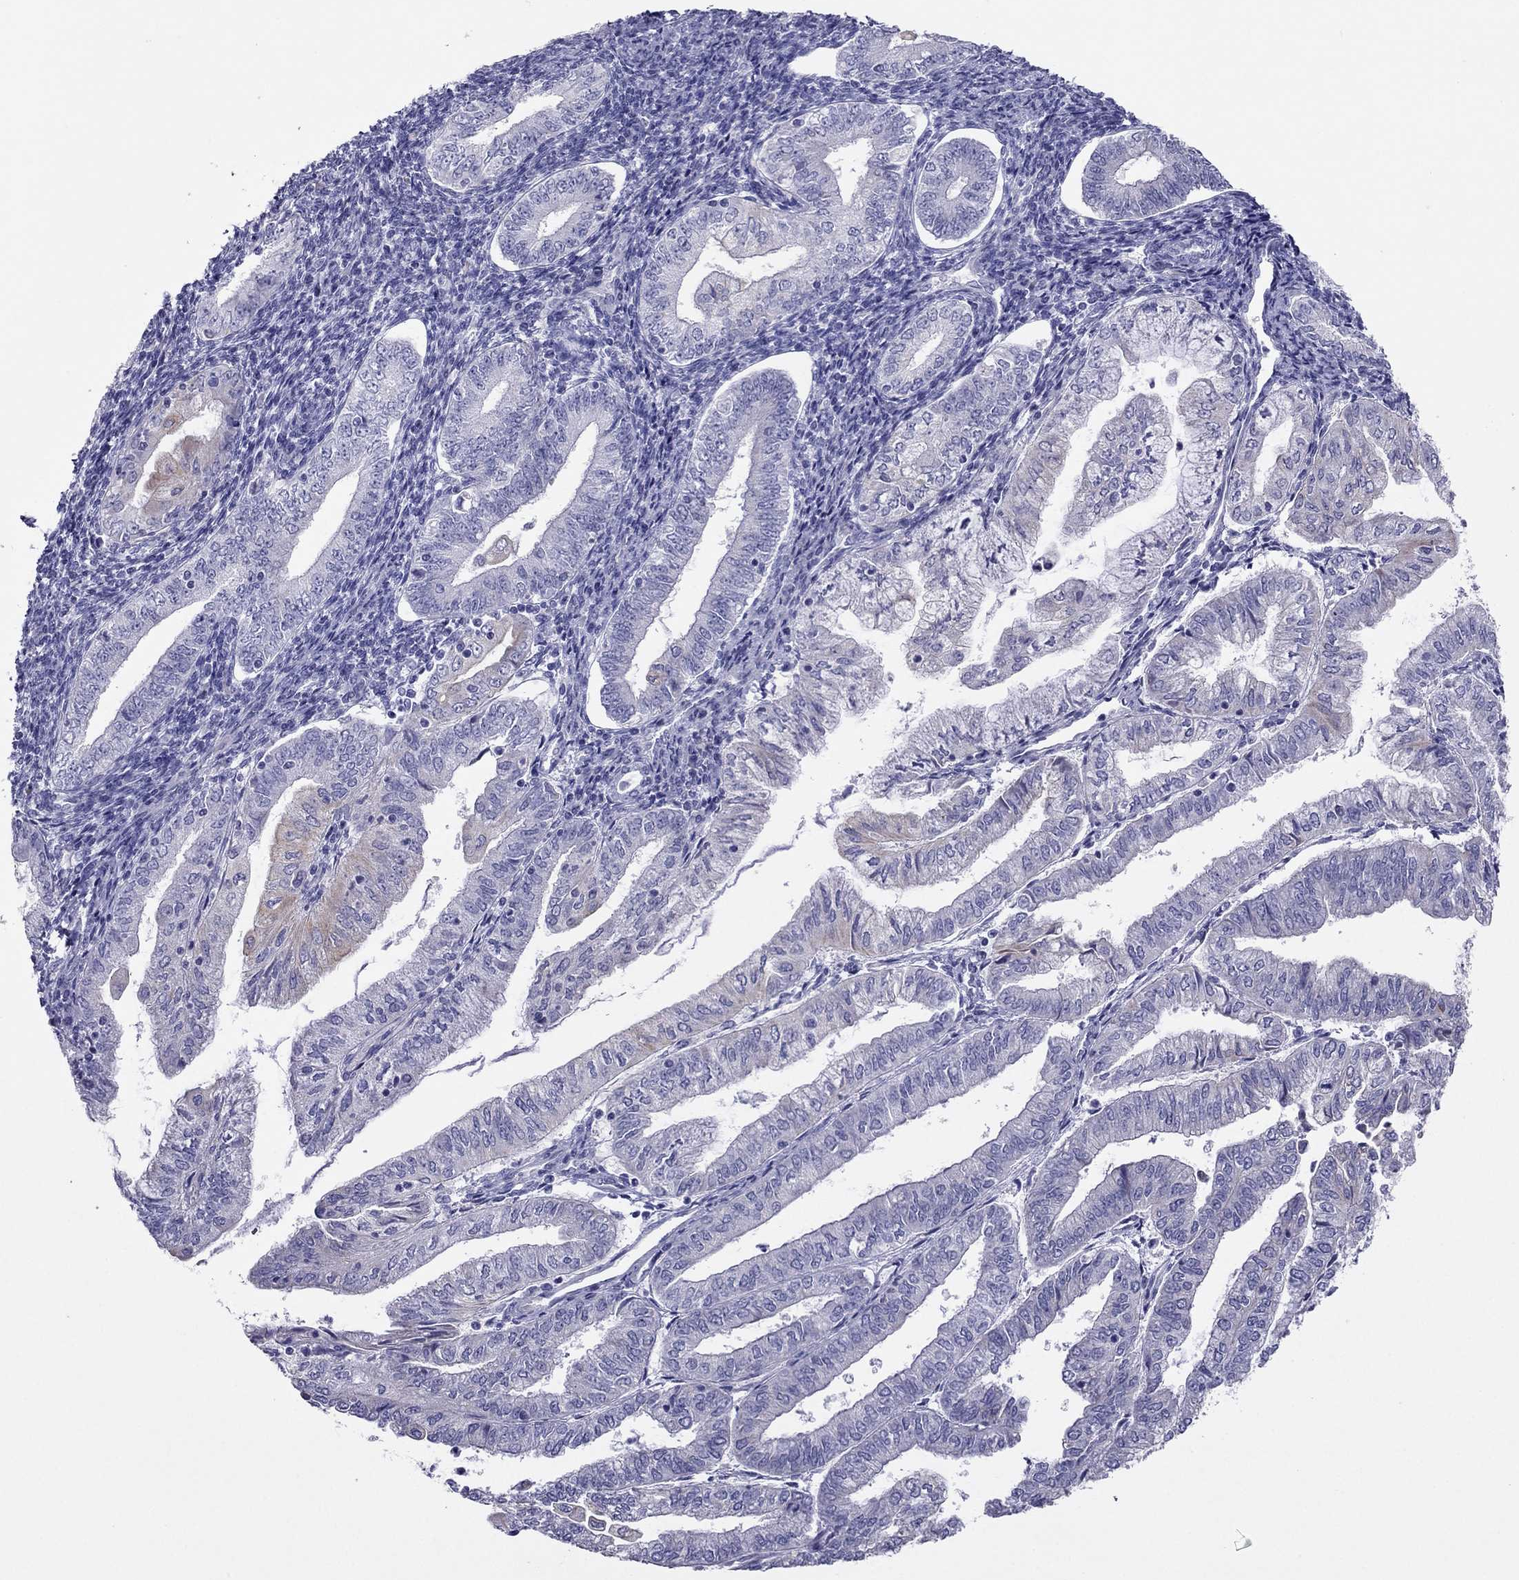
{"staining": {"intensity": "weak", "quantity": "<25%", "location": "cytoplasmic/membranous"}, "tissue": "endometrial cancer", "cell_type": "Tumor cells", "image_type": "cancer", "snomed": [{"axis": "morphology", "description": "Adenocarcinoma, NOS"}, {"axis": "topography", "description": "Endometrium"}], "caption": "Immunohistochemistry histopathology image of neoplastic tissue: human adenocarcinoma (endometrial) stained with DAB (3,3'-diaminobenzidine) reveals no significant protein expression in tumor cells.", "gene": "MAEL", "patient": {"sex": "female", "age": 55}}